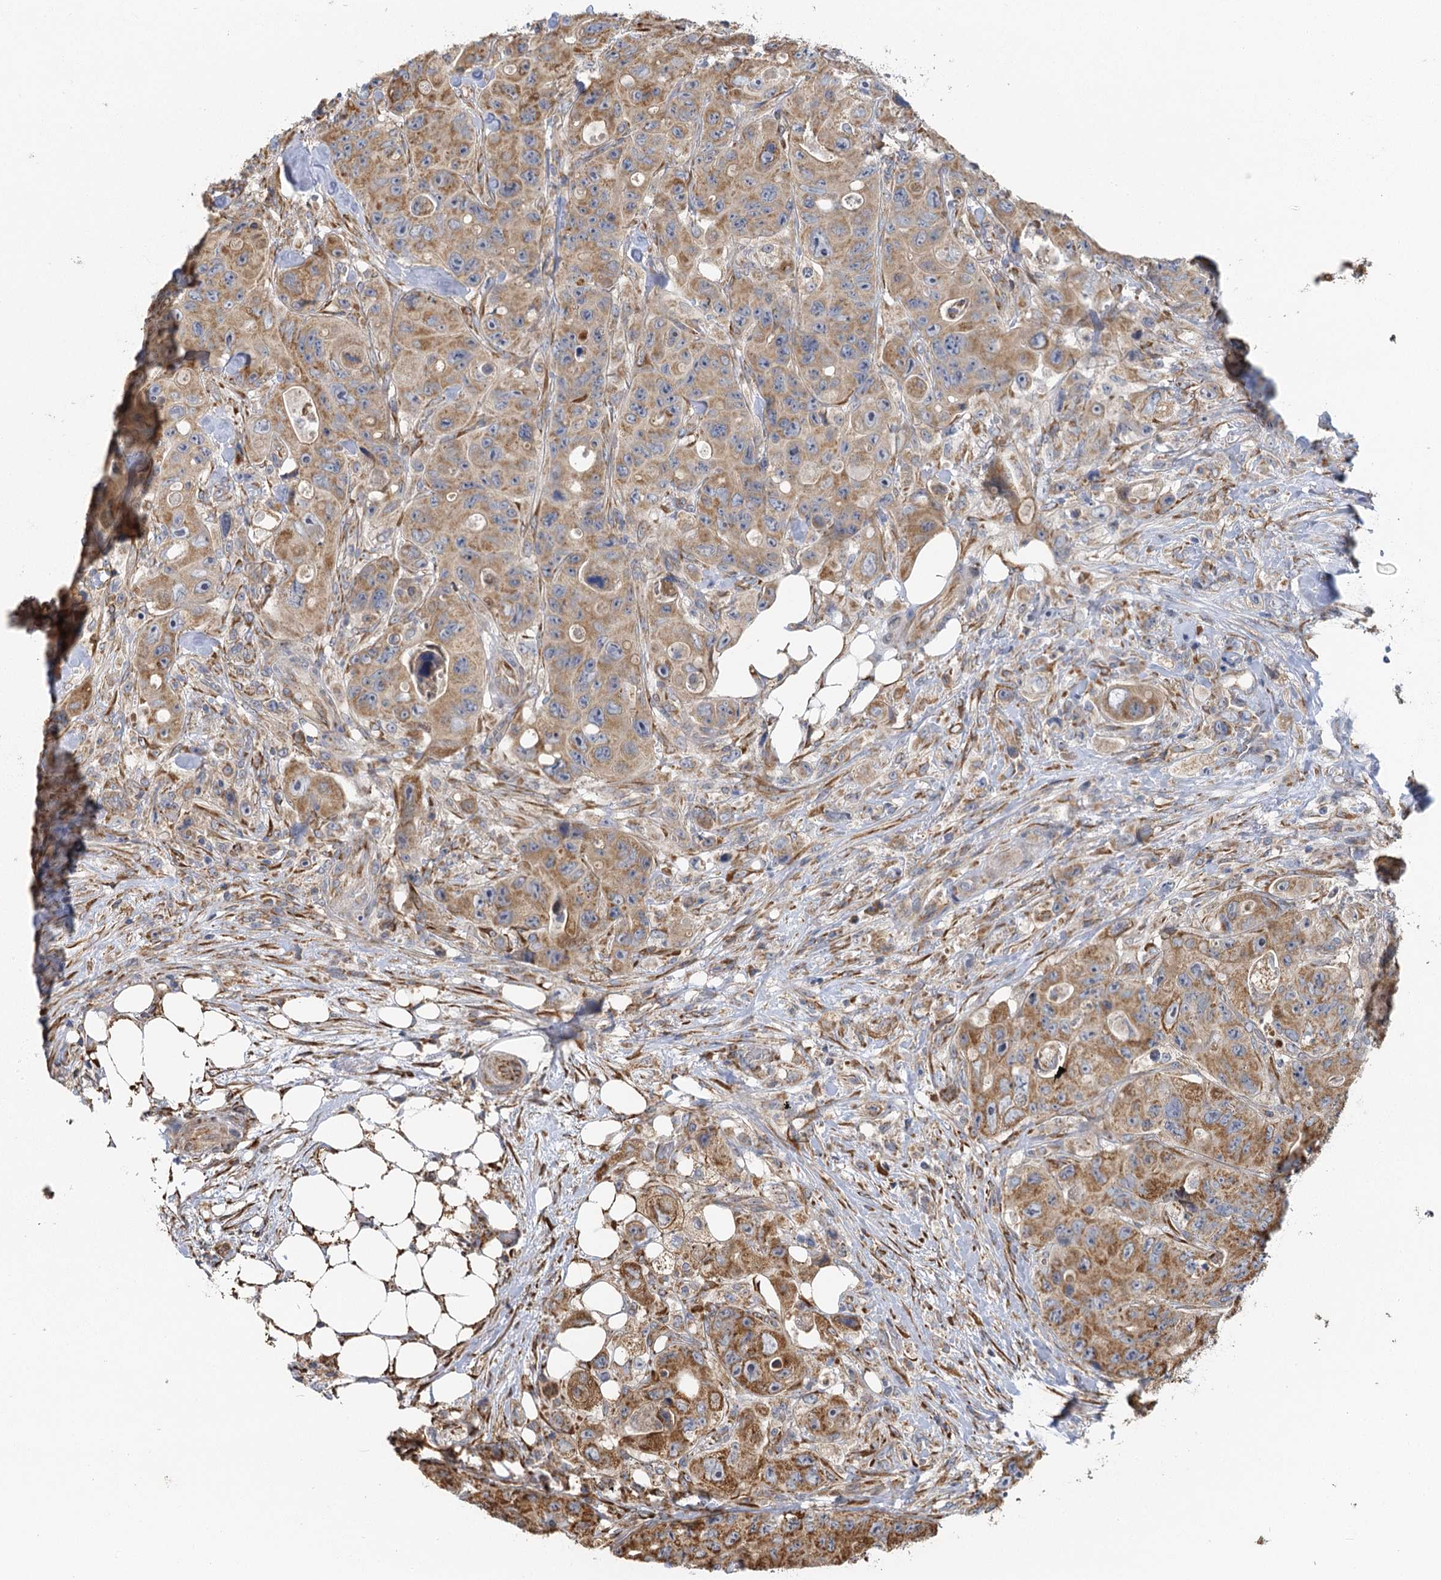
{"staining": {"intensity": "moderate", "quantity": ">75%", "location": "cytoplasmic/membranous"}, "tissue": "colorectal cancer", "cell_type": "Tumor cells", "image_type": "cancer", "snomed": [{"axis": "morphology", "description": "Adenocarcinoma, NOS"}, {"axis": "topography", "description": "Colon"}], "caption": "Immunohistochemical staining of human adenocarcinoma (colorectal) shows medium levels of moderate cytoplasmic/membranous staining in about >75% of tumor cells.", "gene": "IL11RA", "patient": {"sex": "female", "age": 46}}